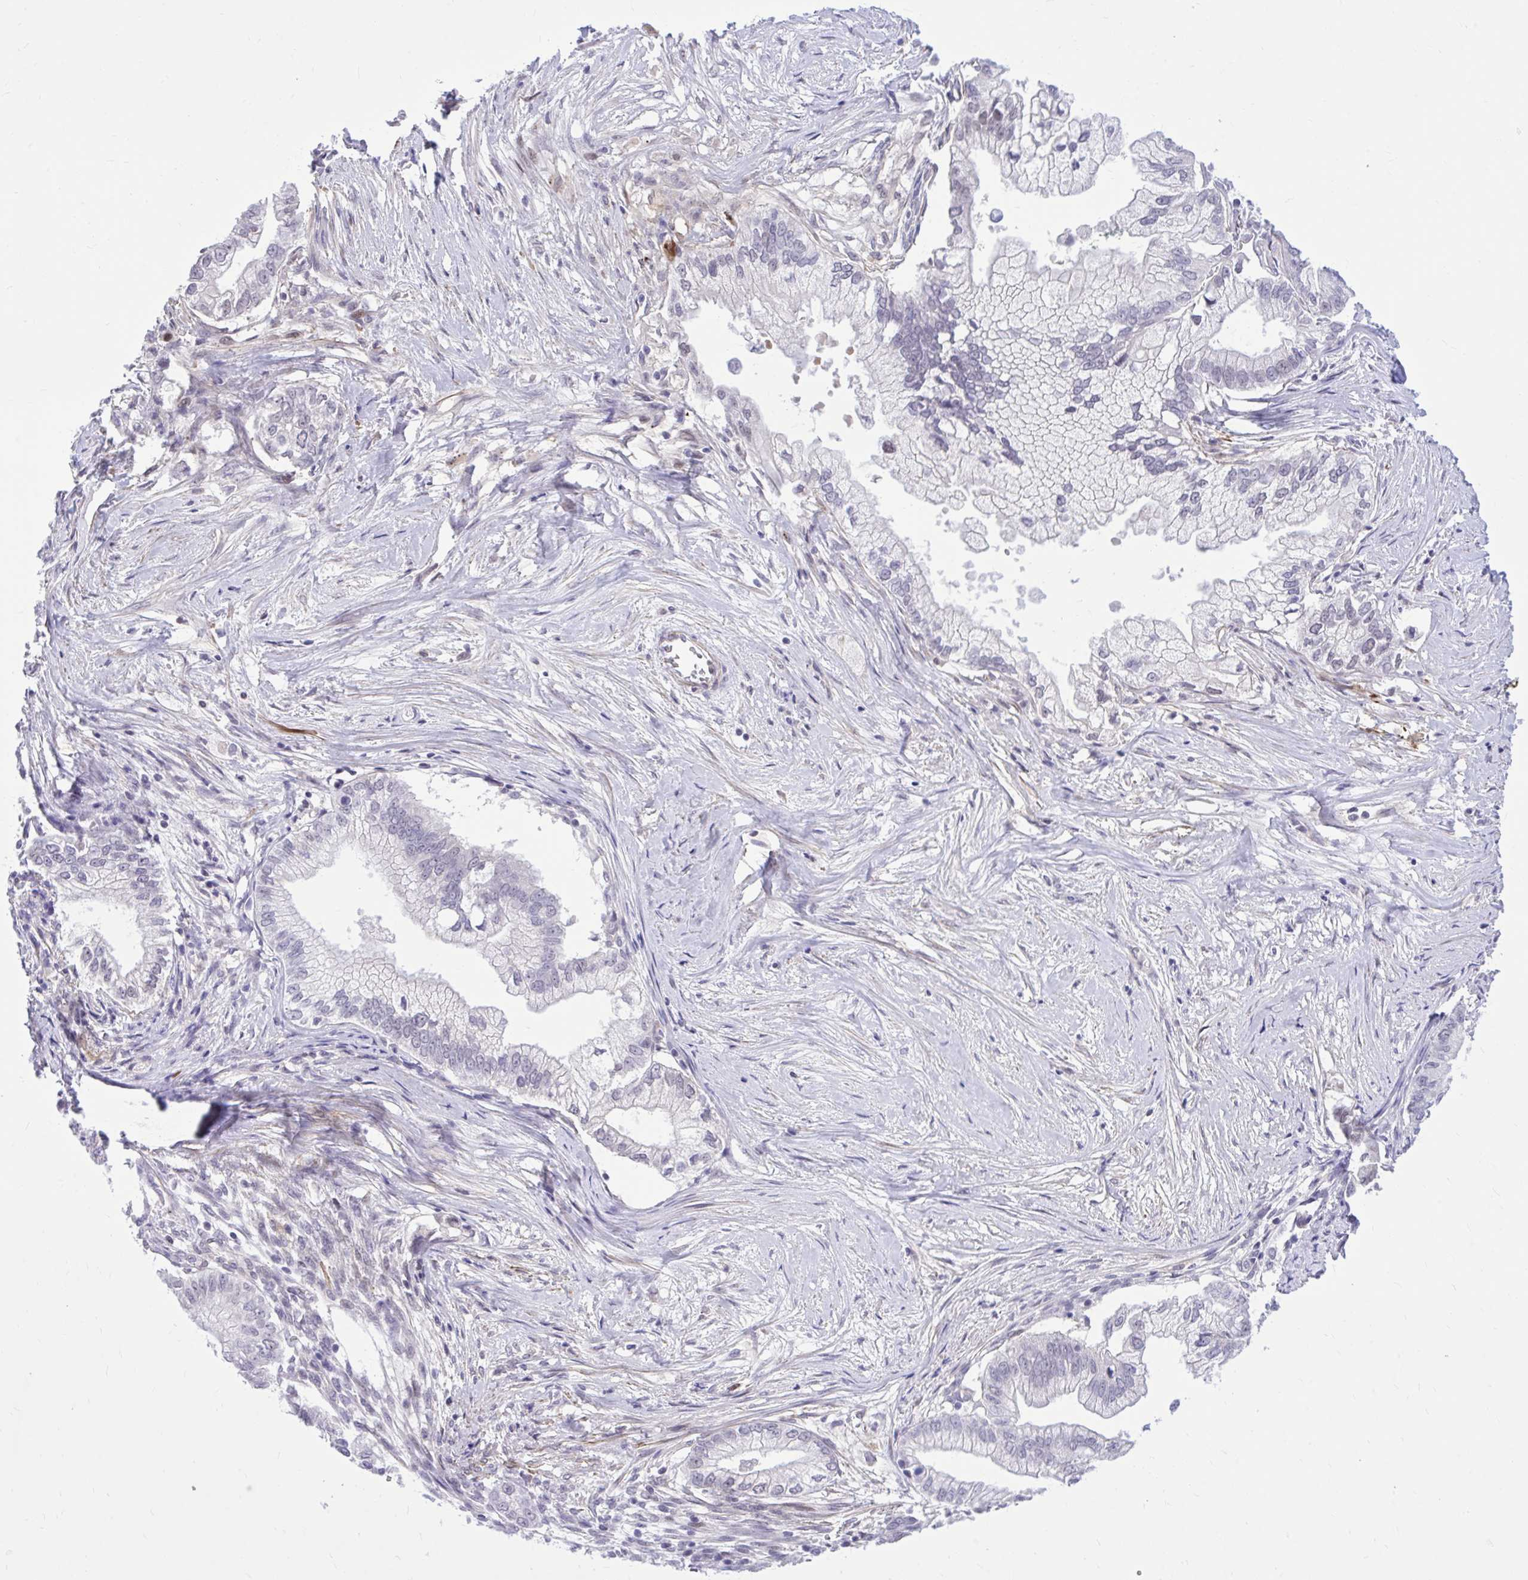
{"staining": {"intensity": "negative", "quantity": "none", "location": "none"}, "tissue": "pancreatic cancer", "cell_type": "Tumor cells", "image_type": "cancer", "snomed": [{"axis": "morphology", "description": "Adenocarcinoma, NOS"}, {"axis": "topography", "description": "Pancreas"}], "caption": "High magnification brightfield microscopy of pancreatic cancer (adenocarcinoma) stained with DAB (3,3'-diaminobenzidine) (brown) and counterstained with hematoxylin (blue): tumor cells show no significant expression.", "gene": "ZBTB25", "patient": {"sex": "male", "age": 70}}